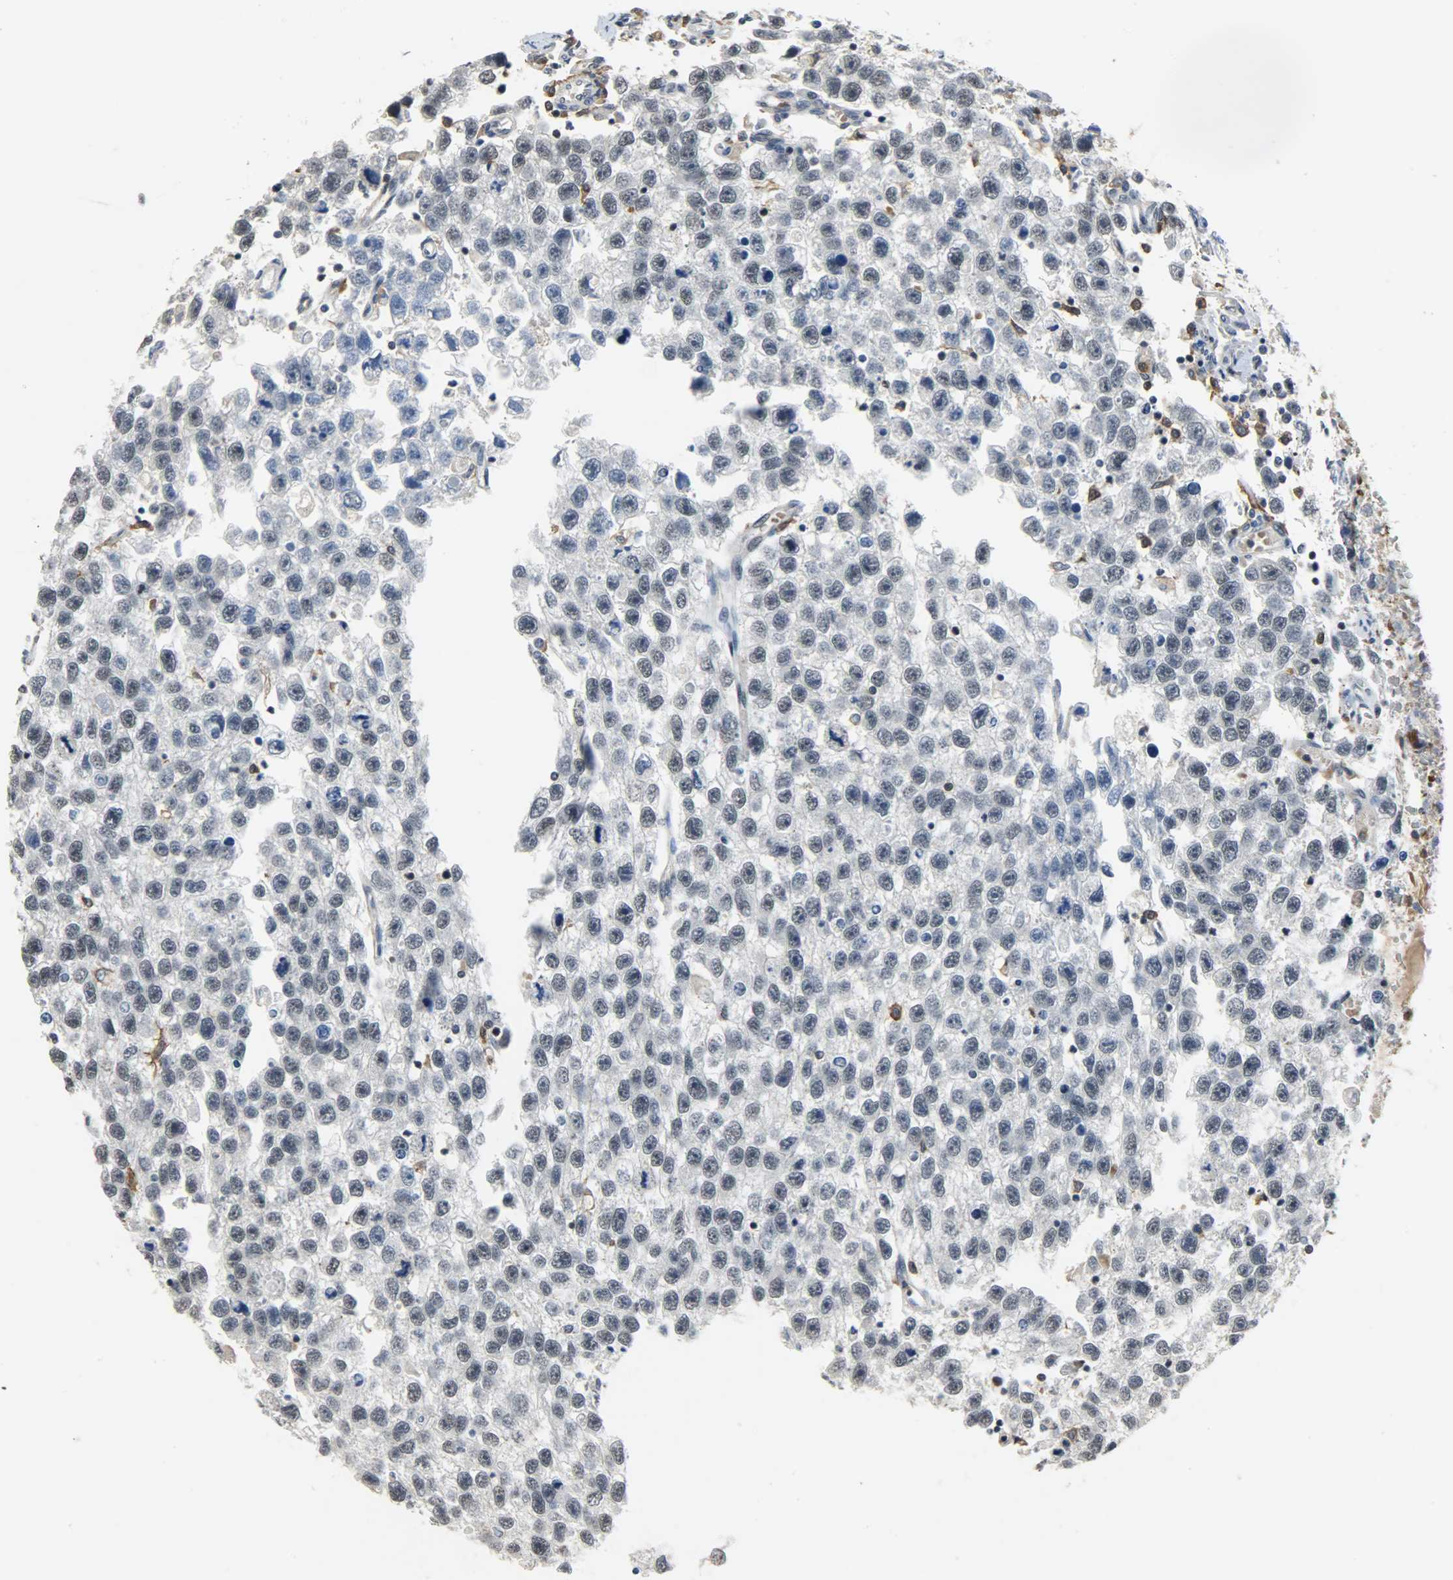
{"staining": {"intensity": "negative", "quantity": "none", "location": "none"}, "tissue": "testis cancer", "cell_type": "Tumor cells", "image_type": "cancer", "snomed": [{"axis": "morphology", "description": "Seminoma, NOS"}, {"axis": "topography", "description": "Testis"}], "caption": "DAB immunohistochemical staining of human testis seminoma displays no significant expression in tumor cells.", "gene": "SKAP2", "patient": {"sex": "male", "age": 33}}